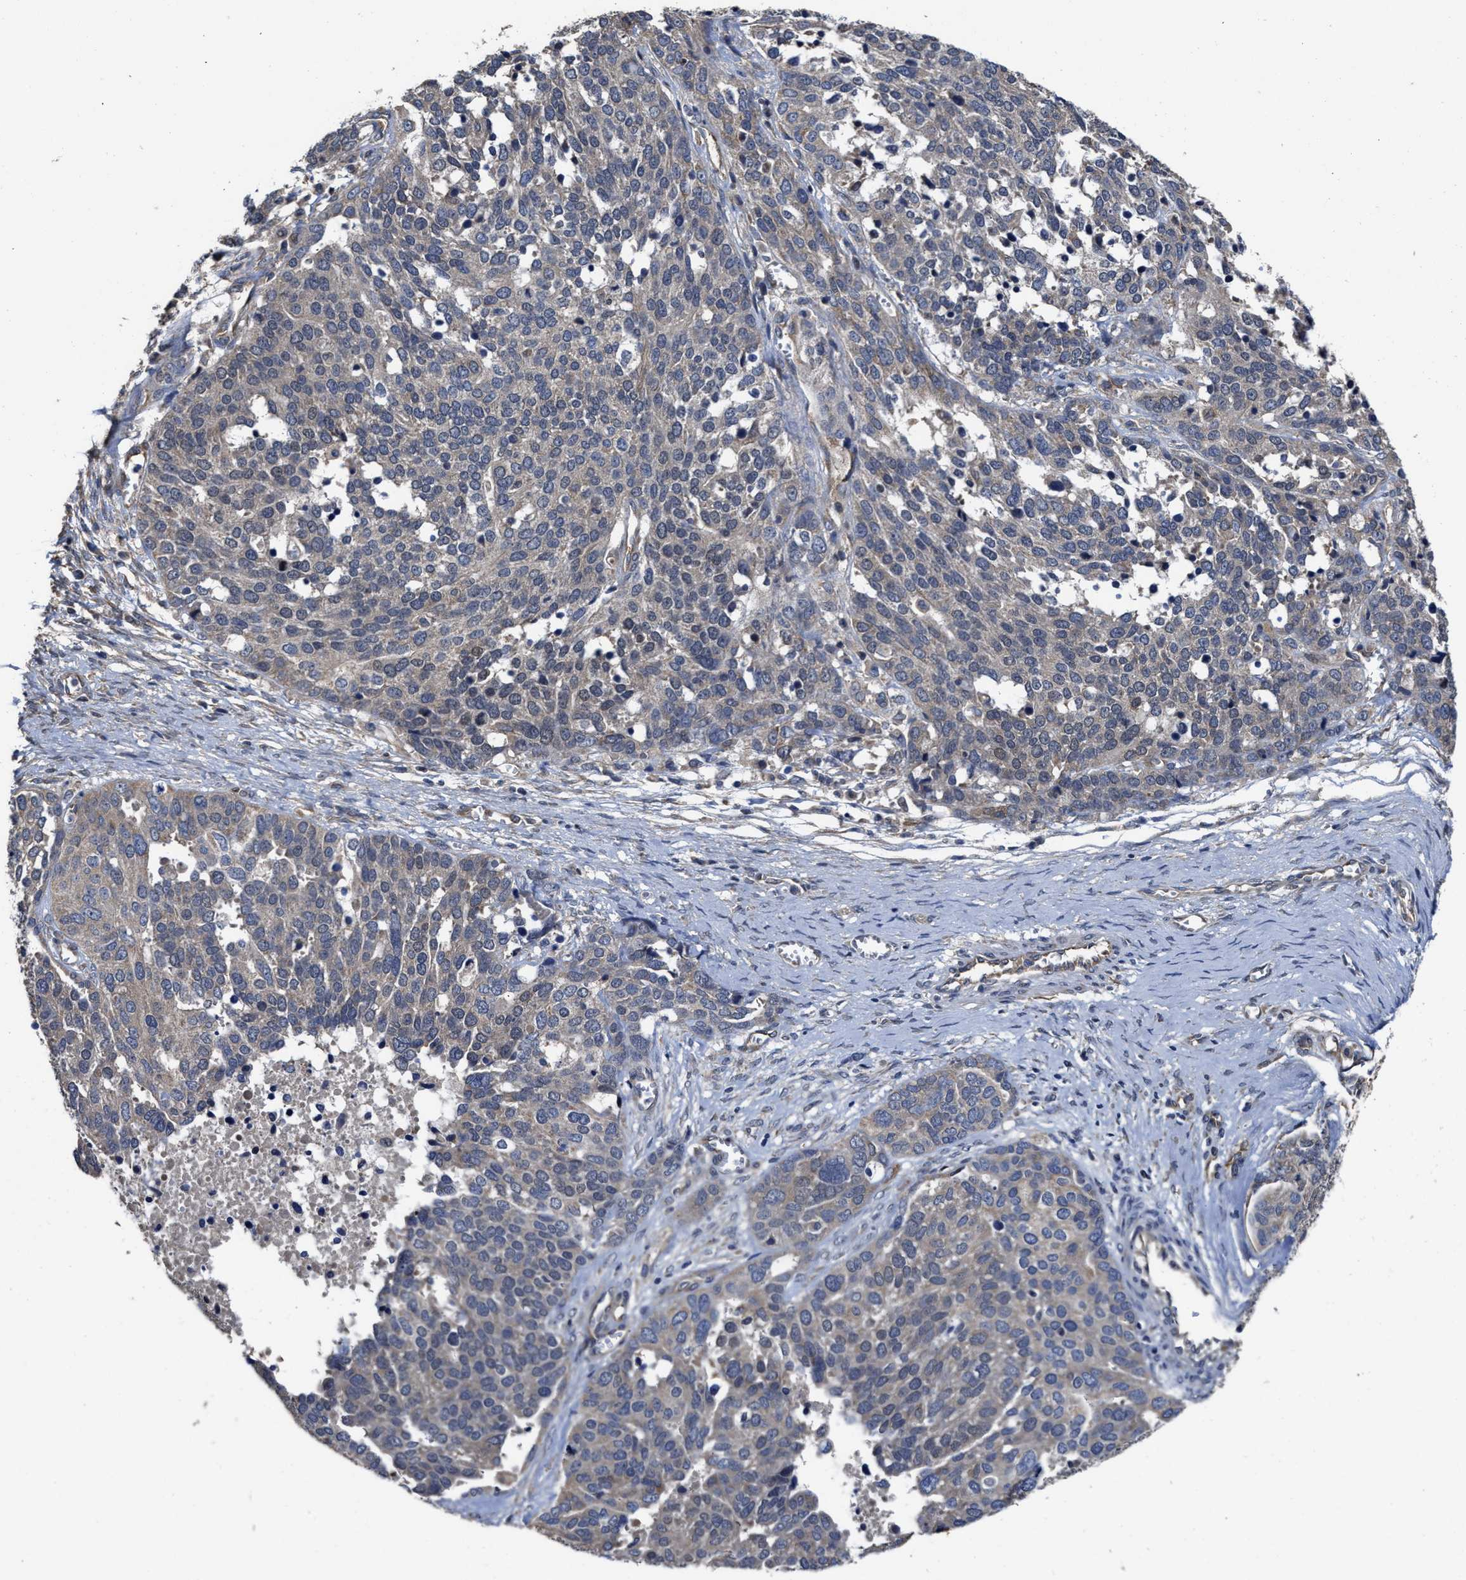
{"staining": {"intensity": "weak", "quantity": "25%-75%", "location": "cytoplasmic/membranous"}, "tissue": "ovarian cancer", "cell_type": "Tumor cells", "image_type": "cancer", "snomed": [{"axis": "morphology", "description": "Cystadenocarcinoma, serous, NOS"}, {"axis": "topography", "description": "Ovary"}], "caption": "Protein positivity by immunohistochemistry (IHC) demonstrates weak cytoplasmic/membranous staining in approximately 25%-75% of tumor cells in ovarian cancer (serous cystadenocarcinoma).", "gene": "TRAF6", "patient": {"sex": "female", "age": 44}}